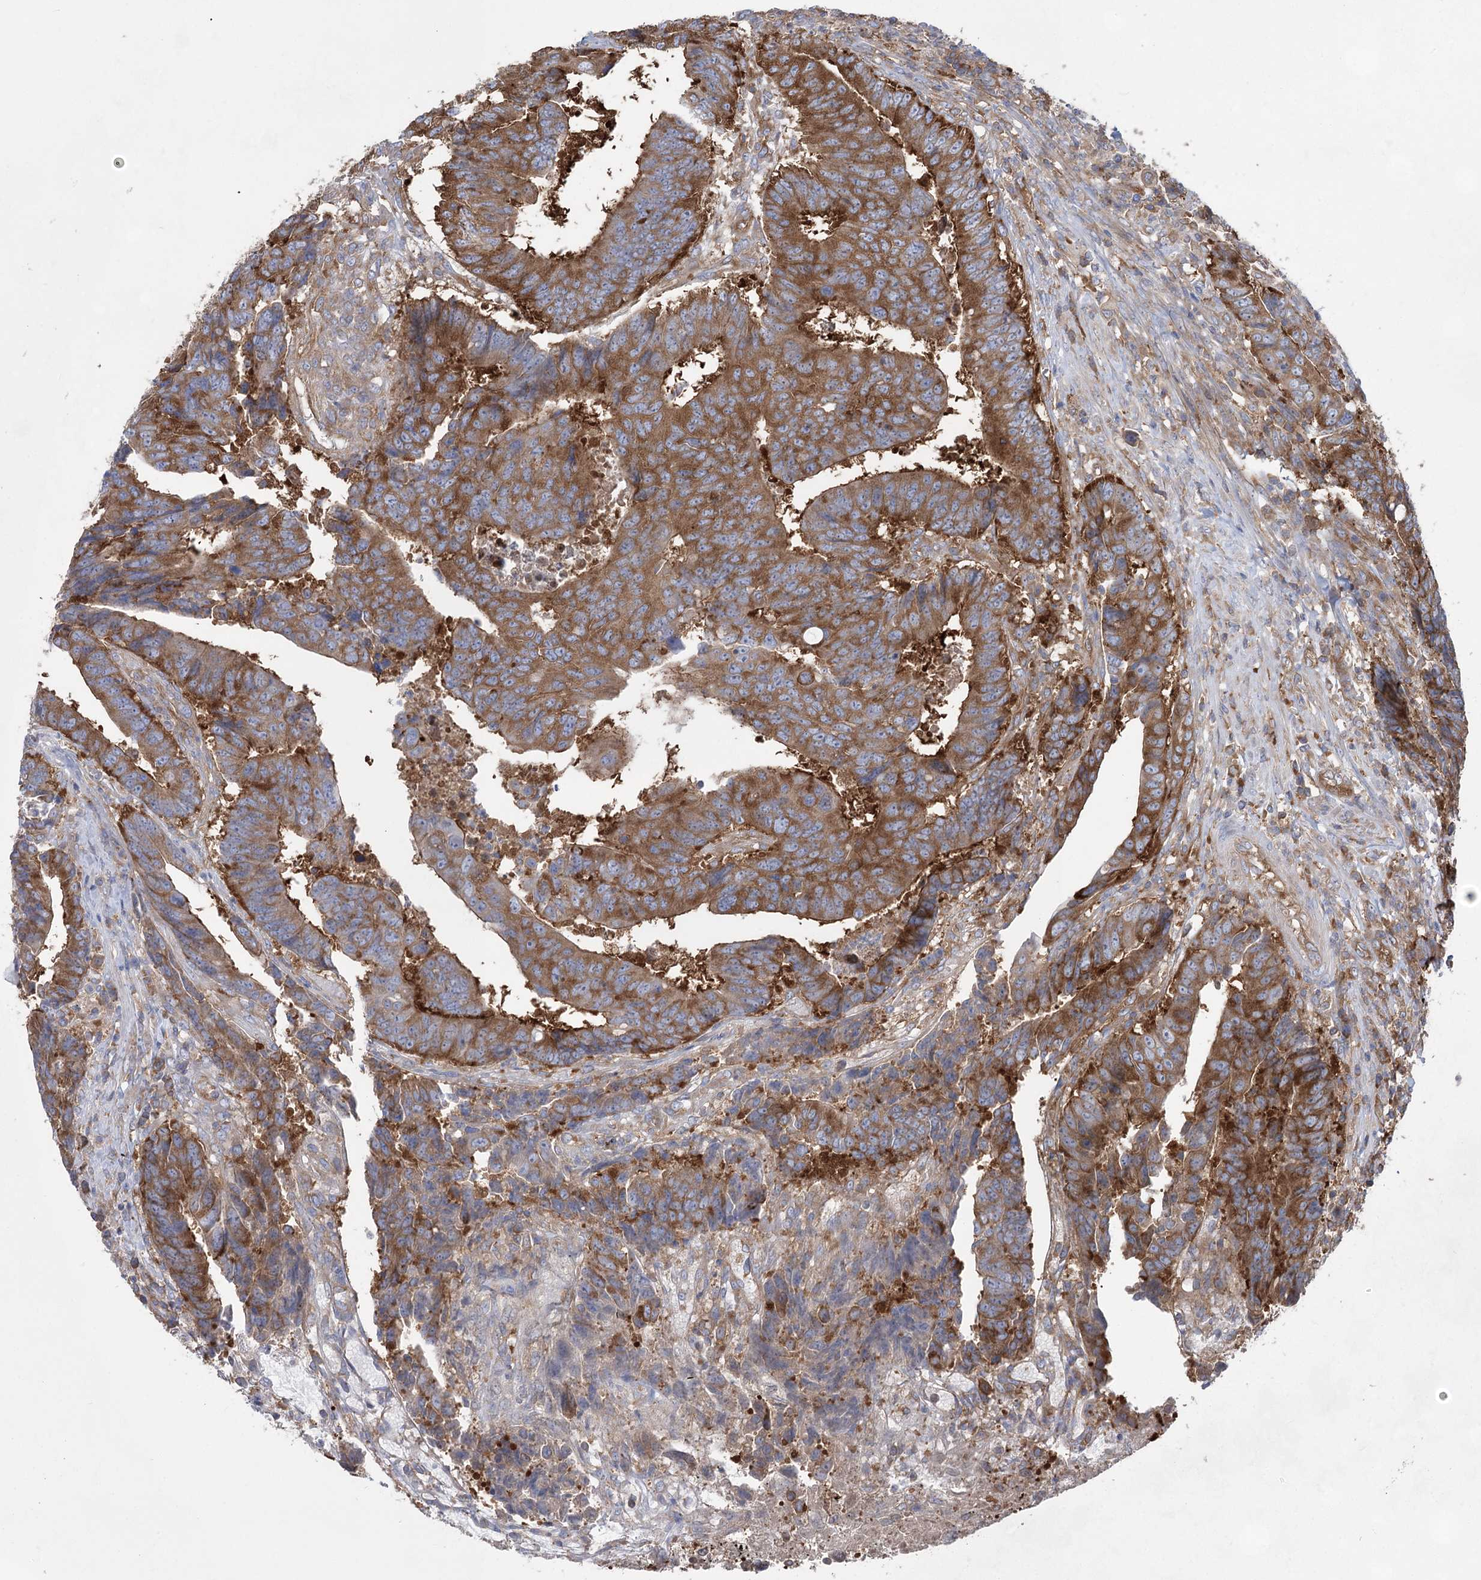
{"staining": {"intensity": "moderate", "quantity": ">75%", "location": "cytoplasmic/membranous"}, "tissue": "colorectal cancer", "cell_type": "Tumor cells", "image_type": "cancer", "snomed": [{"axis": "morphology", "description": "Adenocarcinoma, NOS"}, {"axis": "topography", "description": "Rectum"}], "caption": "Immunohistochemistry (IHC) of adenocarcinoma (colorectal) reveals medium levels of moderate cytoplasmic/membranous positivity in about >75% of tumor cells.", "gene": "EIF3A", "patient": {"sex": "male", "age": 84}}